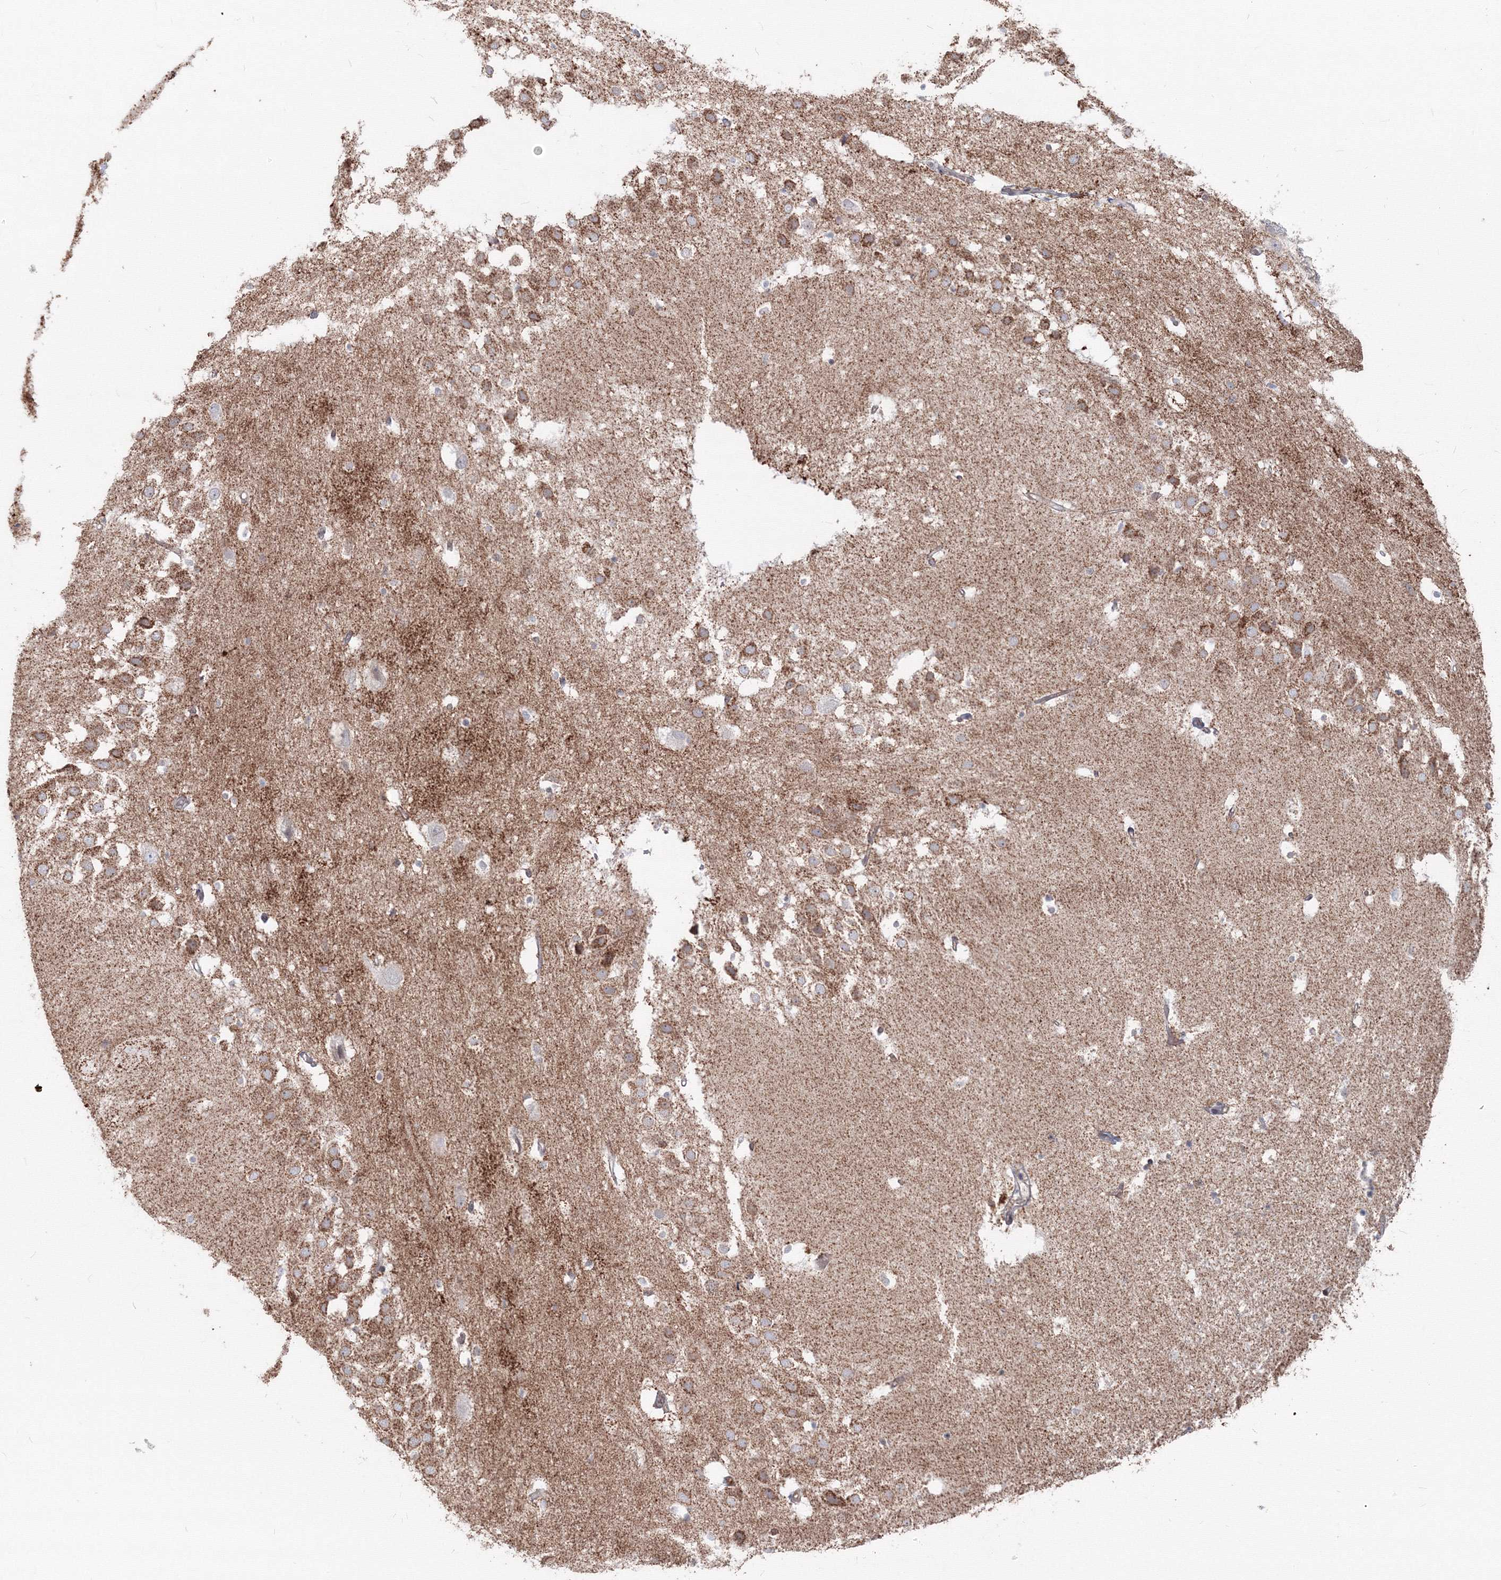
{"staining": {"intensity": "weak", "quantity": "<25%", "location": "cytoplasmic/membranous"}, "tissue": "hippocampus", "cell_type": "Glial cells", "image_type": "normal", "snomed": [{"axis": "morphology", "description": "Normal tissue, NOS"}, {"axis": "topography", "description": "Hippocampus"}], "caption": "IHC micrograph of benign hippocampus: human hippocampus stained with DAB exhibits no significant protein staining in glial cells.", "gene": "SH3PXD2A", "patient": {"sex": "female", "age": 52}}